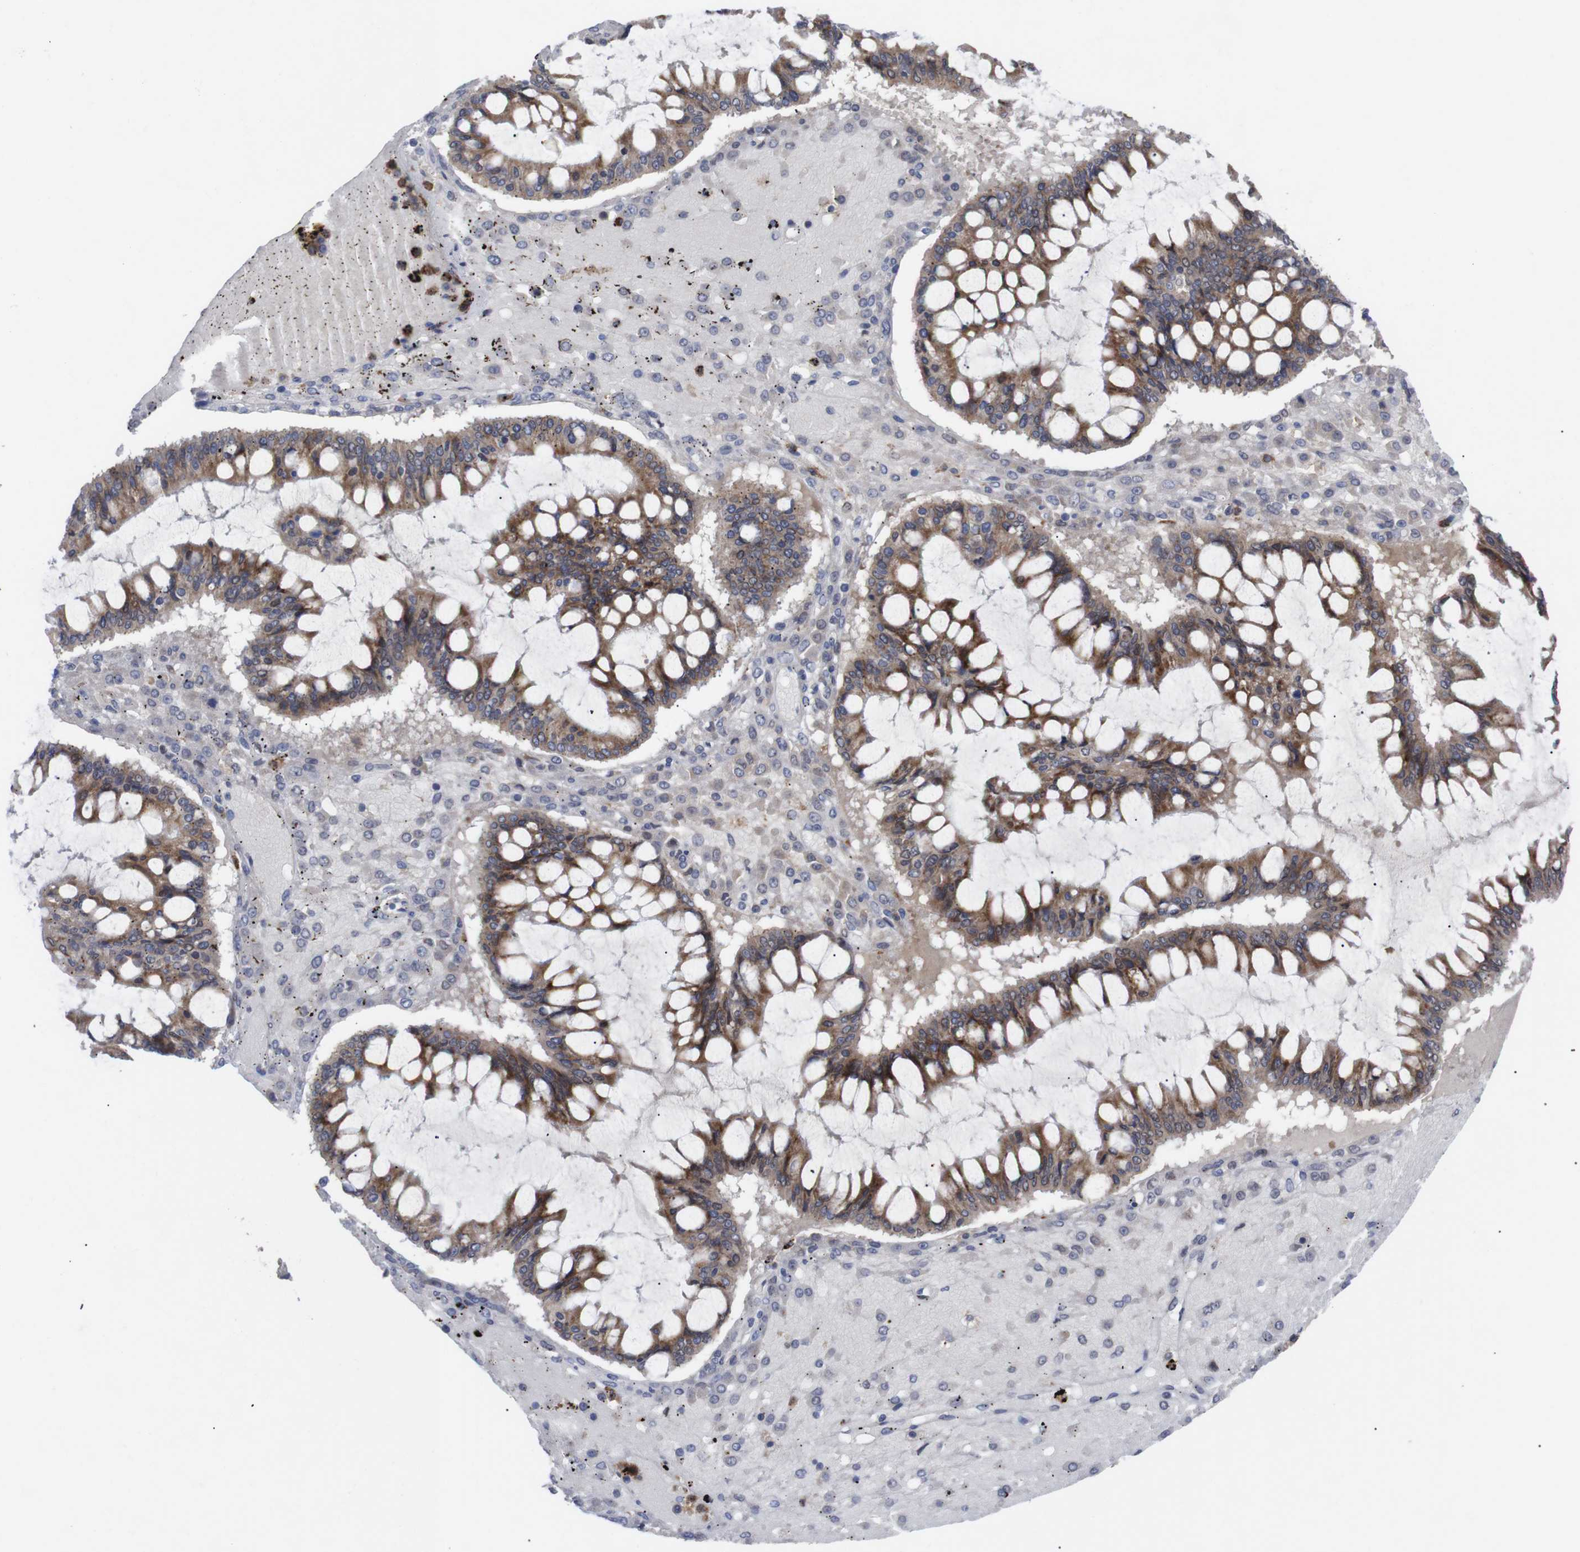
{"staining": {"intensity": "moderate", "quantity": ">75%", "location": "cytoplasmic/membranous"}, "tissue": "ovarian cancer", "cell_type": "Tumor cells", "image_type": "cancer", "snomed": [{"axis": "morphology", "description": "Cystadenocarcinoma, mucinous, NOS"}, {"axis": "topography", "description": "Ovary"}], "caption": "Protein expression analysis of human ovarian mucinous cystadenocarcinoma reveals moderate cytoplasmic/membranous expression in about >75% of tumor cells.", "gene": "C5AR1", "patient": {"sex": "female", "age": 73}}